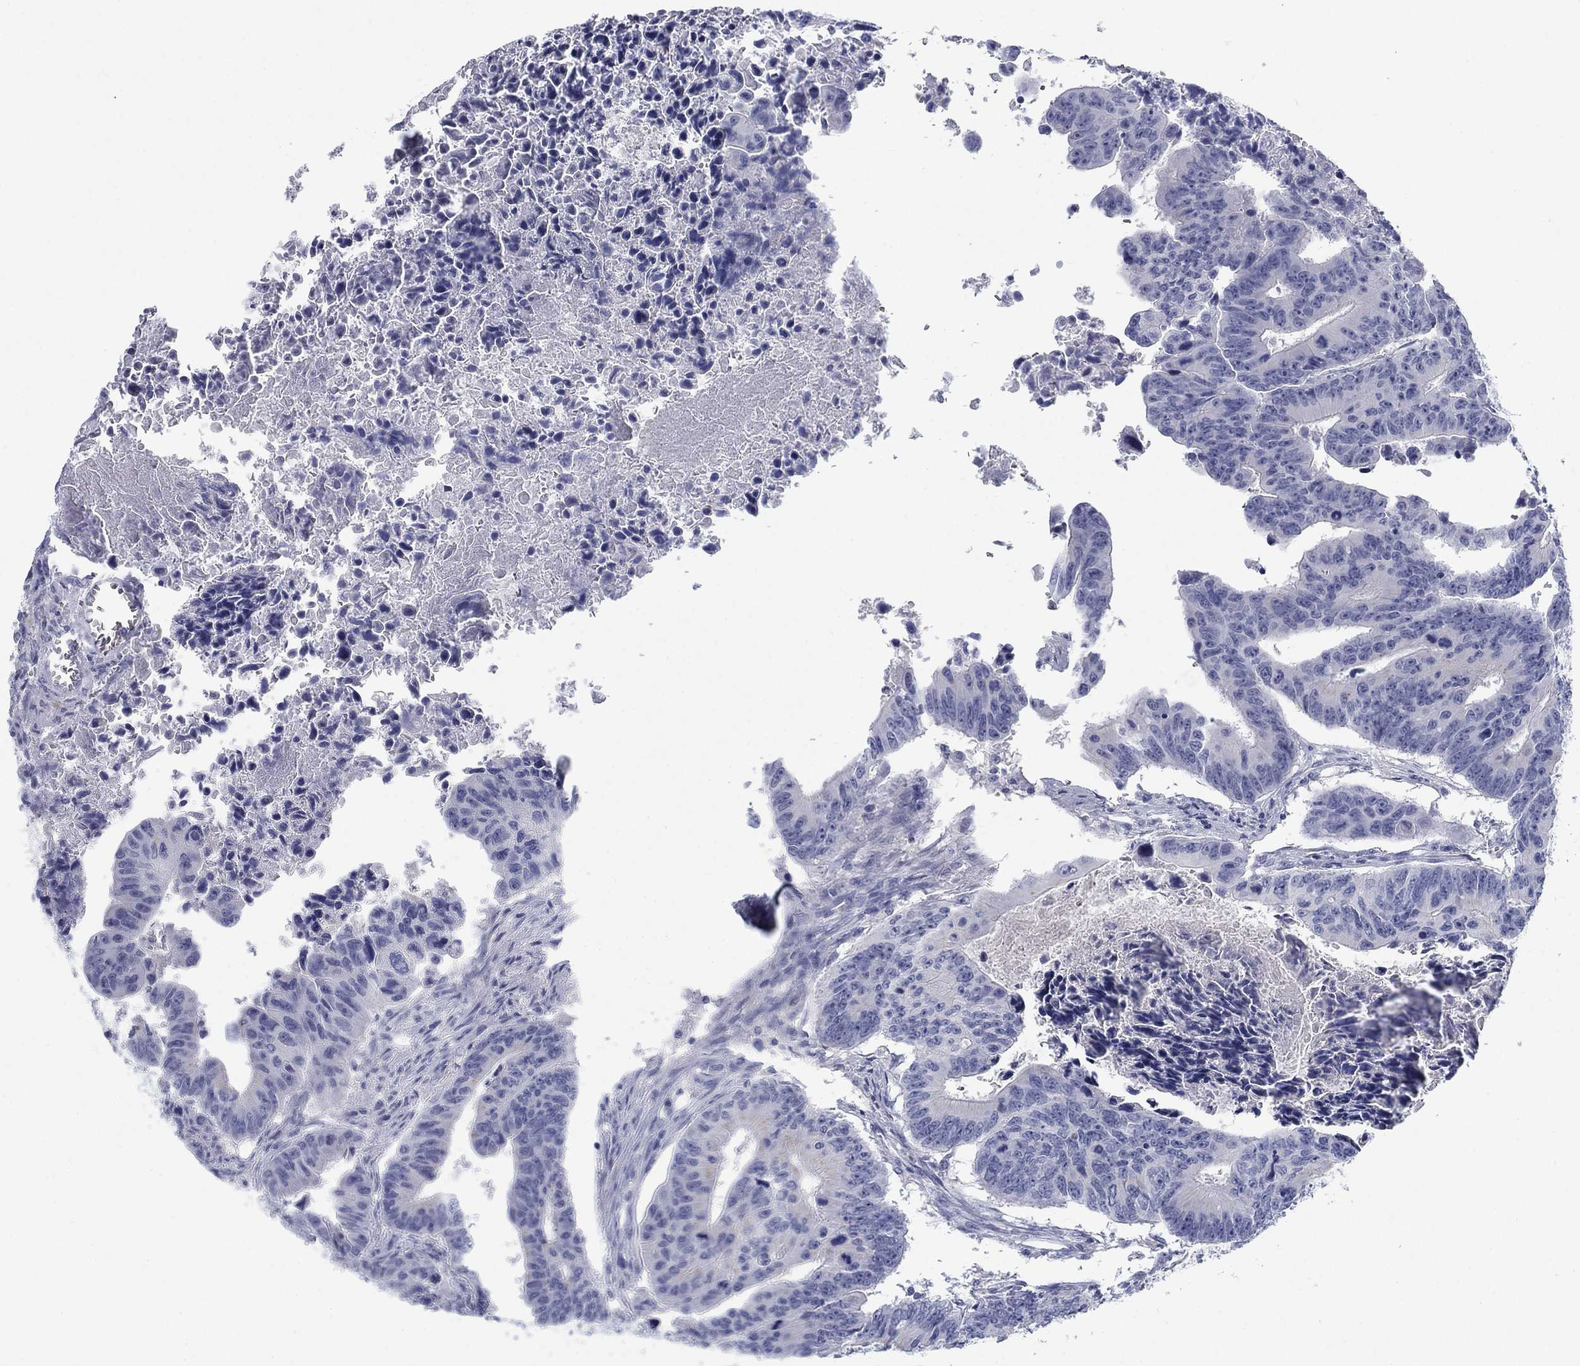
{"staining": {"intensity": "negative", "quantity": "none", "location": "none"}, "tissue": "colorectal cancer", "cell_type": "Tumor cells", "image_type": "cancer", "snomed": [{"axis": "morphology", "description": "Adenocarcinoma, NOS"}, {"axis": "topography", "description": "Colon"}], "caption": "Protein analysis of colorectal adenocarcinoma reveals no significant positivity in tumor cells.", "gene": "DNAL1", "patient": {"sex": "female", "age": 87}}